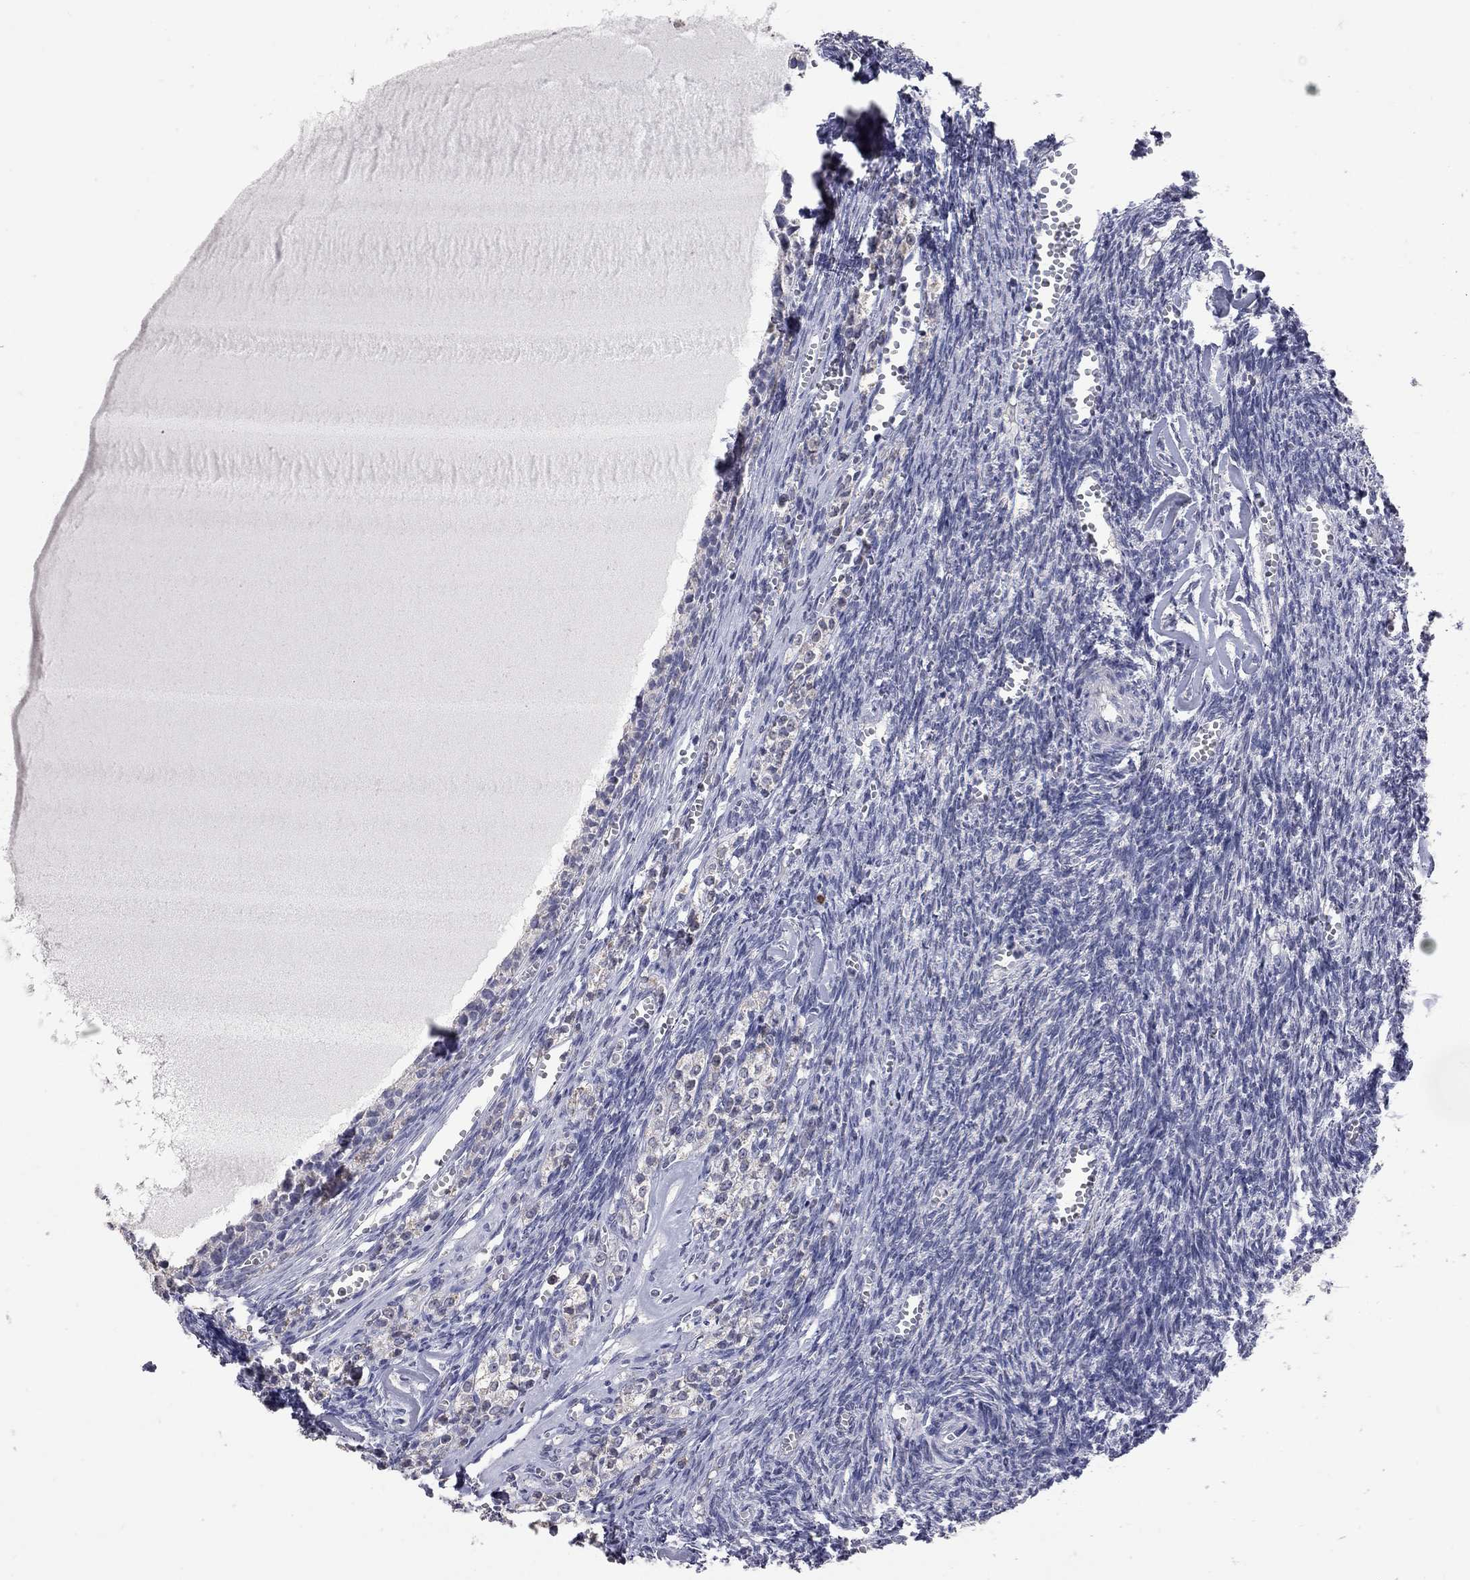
{"staining": {"intensity": "negative", "quantity": "none", "location": "none"}, "tissue": "ovary", "cell_type": "Follicle cells", "image_type": "normal", "snomed": [{"axis": "morphology", "description": "Normal tissue, NOS"}, {"axis": "topography", "description": "Ovary"}], "caption": "DAB immunohistochemical staining of normal ovary exhibits no significant positivity in follicle cells.", "gene": "NOS2", "patient": {"sex": "female", "age": 43}}